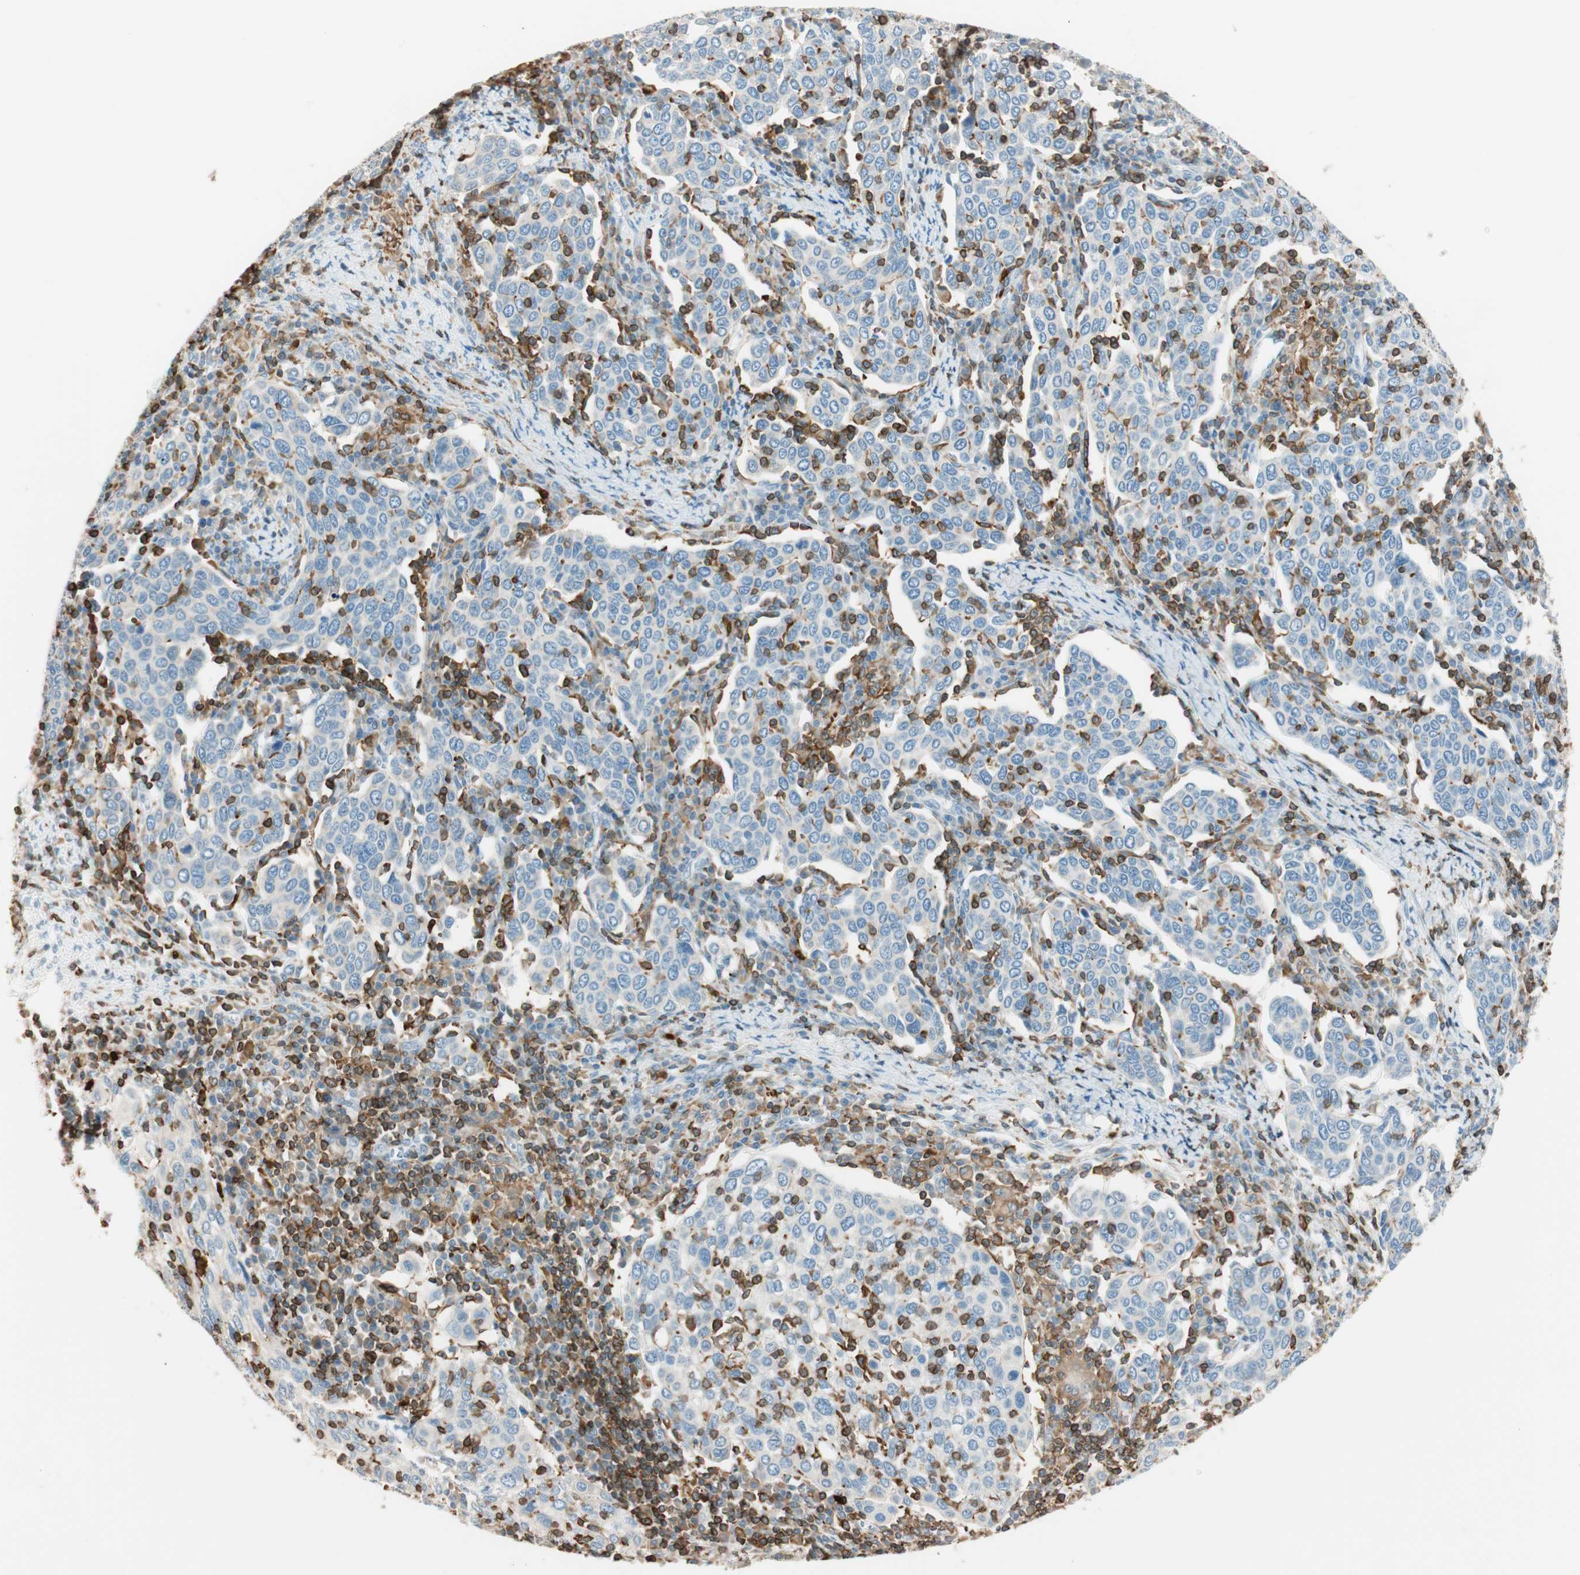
{"staining": {"intensity": "weak", "quantity": "25%-75%", "location": "cytoplasmic/membranous"}, "tissue": "cervical cancer", "cell_type": "Tumor cells", "image_type": "cancer", "snomed": [{"axis": "morphology", "description": "Squamous cell carcinoma, NOS"}, {"axis": "topography", "description": "Cervix"}], "caption": "Human cervical cancer (squamous cell carcinoma) stained with a brown dye displays weak cytoplasmic/membranous positive staining in approximately 25%-75% of tumor cells.", "gene": "HPGD", "patient": {"sex": "female", "age": 40}}